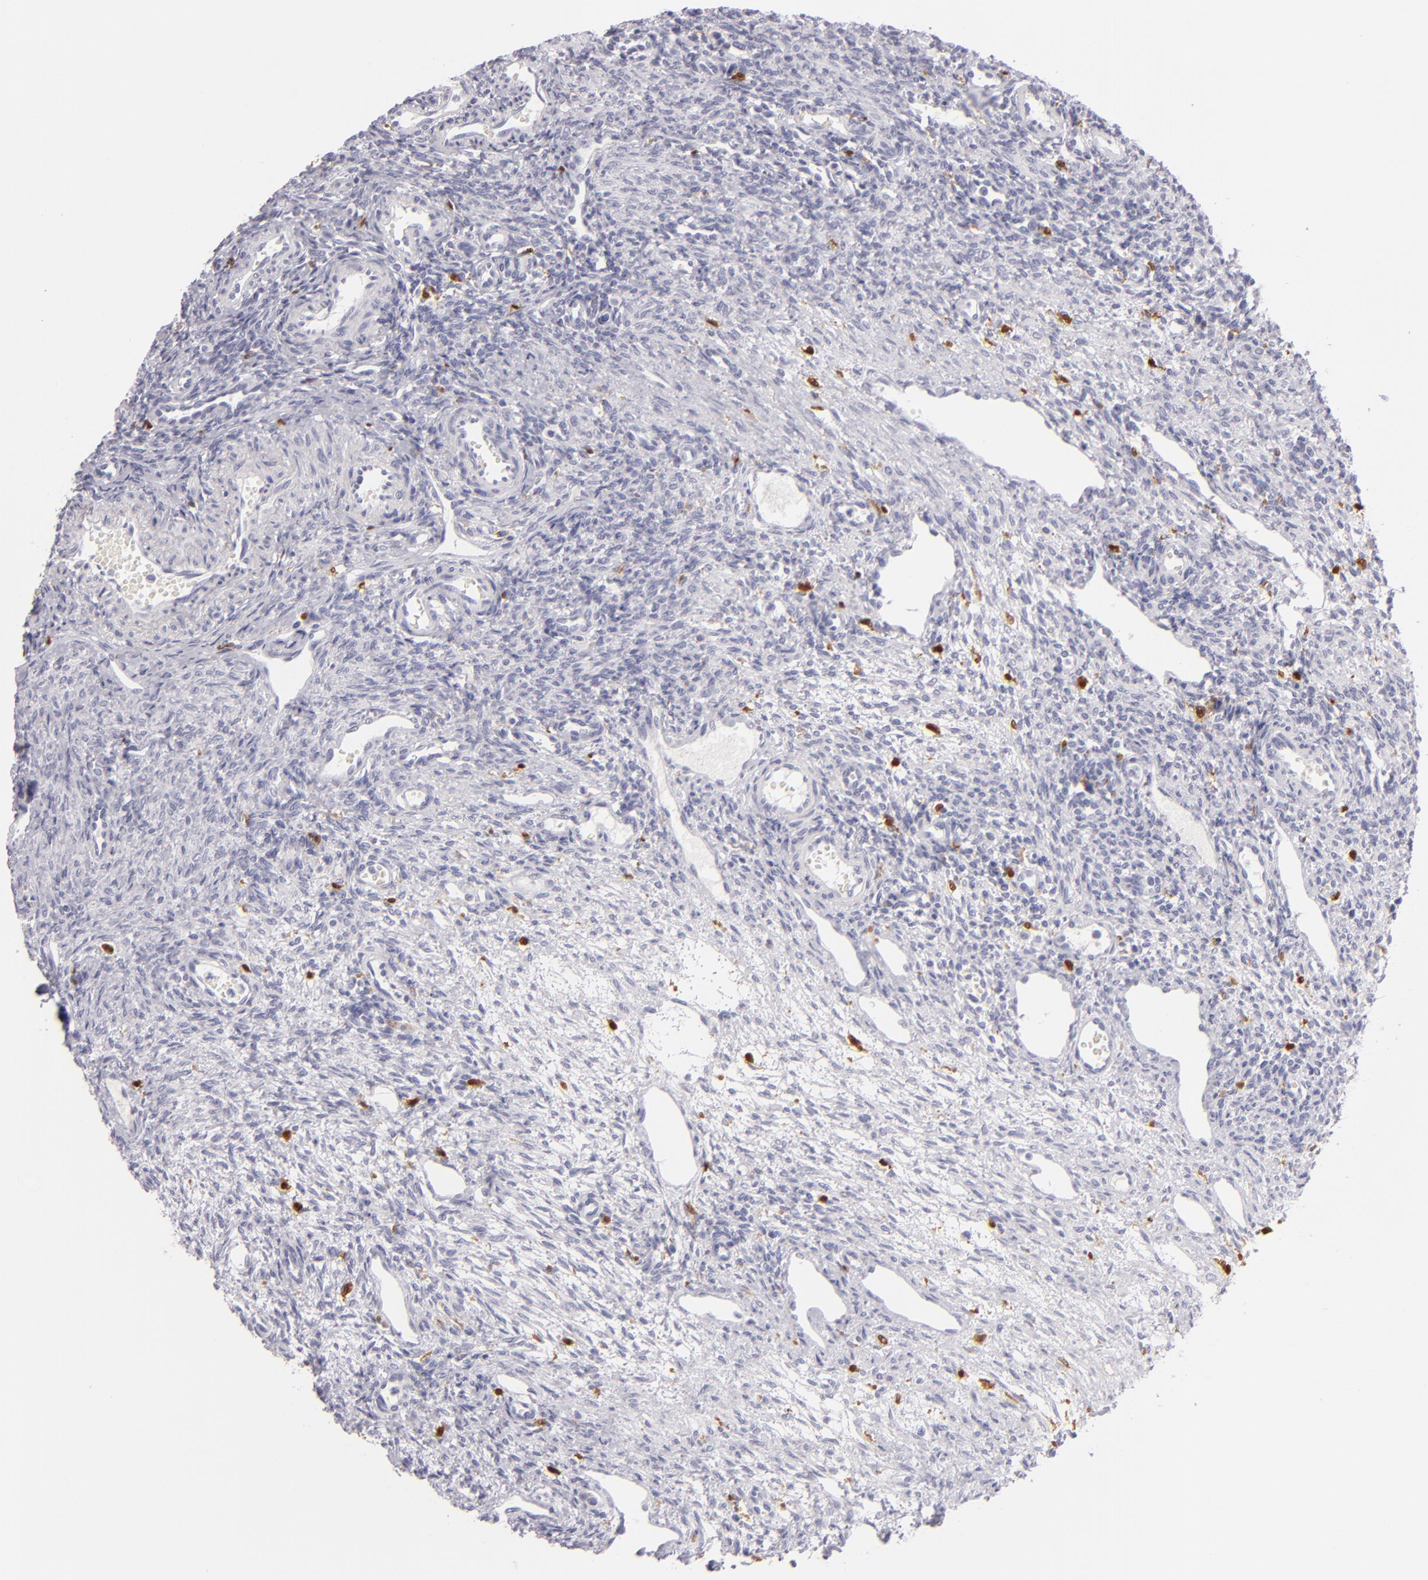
{"staining": {"intensity": "negative", "quantity": "none", "location": "none"}, "tissue": "ovary", "cell_type": "Follicle cells", "image_type": "normal", "snomed": [{"axis": "morphology", "description": "Normal tissue, NOS"}, {"axis": "topography", "description": "Ovary"}], "caption": "This is an immunohistochemistry photomicrograph of normal ovary. There is no positivity in follicle cells.", "gene": "F13A1", "patient": {"sex": "female", "age": 33}}